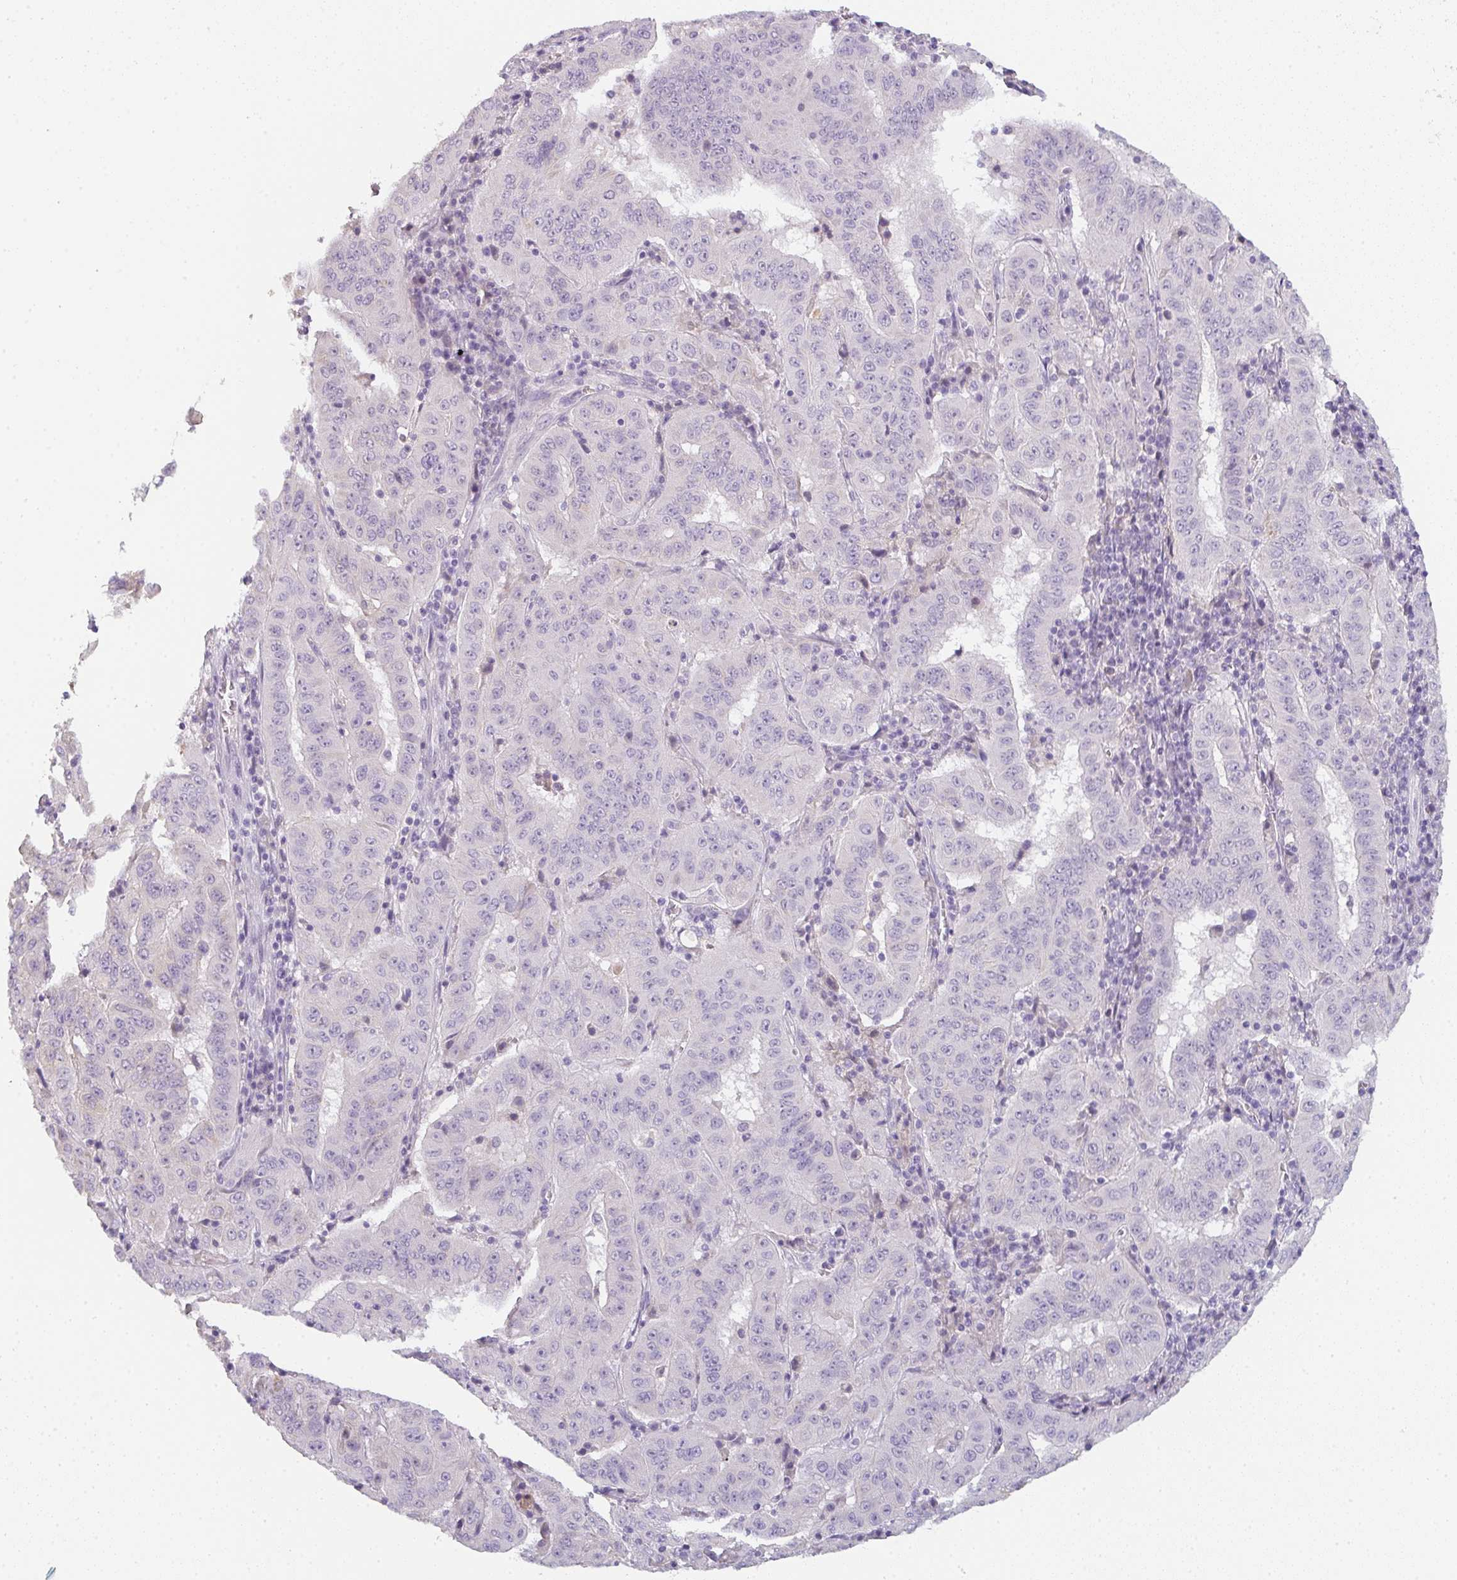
{"staining": {"intensity": "negative", "quantity": "none", "location": "none"}, "tissue": "pancreatic cancer", "cell_type": "Tumor cells", "image_type": "cancer", "snomed": [{"axis": "morphology", "description": "Adenocarcinoma, NOS"}, {"axis": "topography", "description": "Pancreas"}], "caption": "DAB (3,3'-diaminobenzidine) immunohistochemical staining of pancreatic cancer (adenocarcinoma) displays no significant expression in tumor cells. (DAB (3,3'-diaminobenzidine) IHC with hematoxylin counter stain).", "gene": "C1QTNF8", "patient": {"sex": "male", "age": 63}}